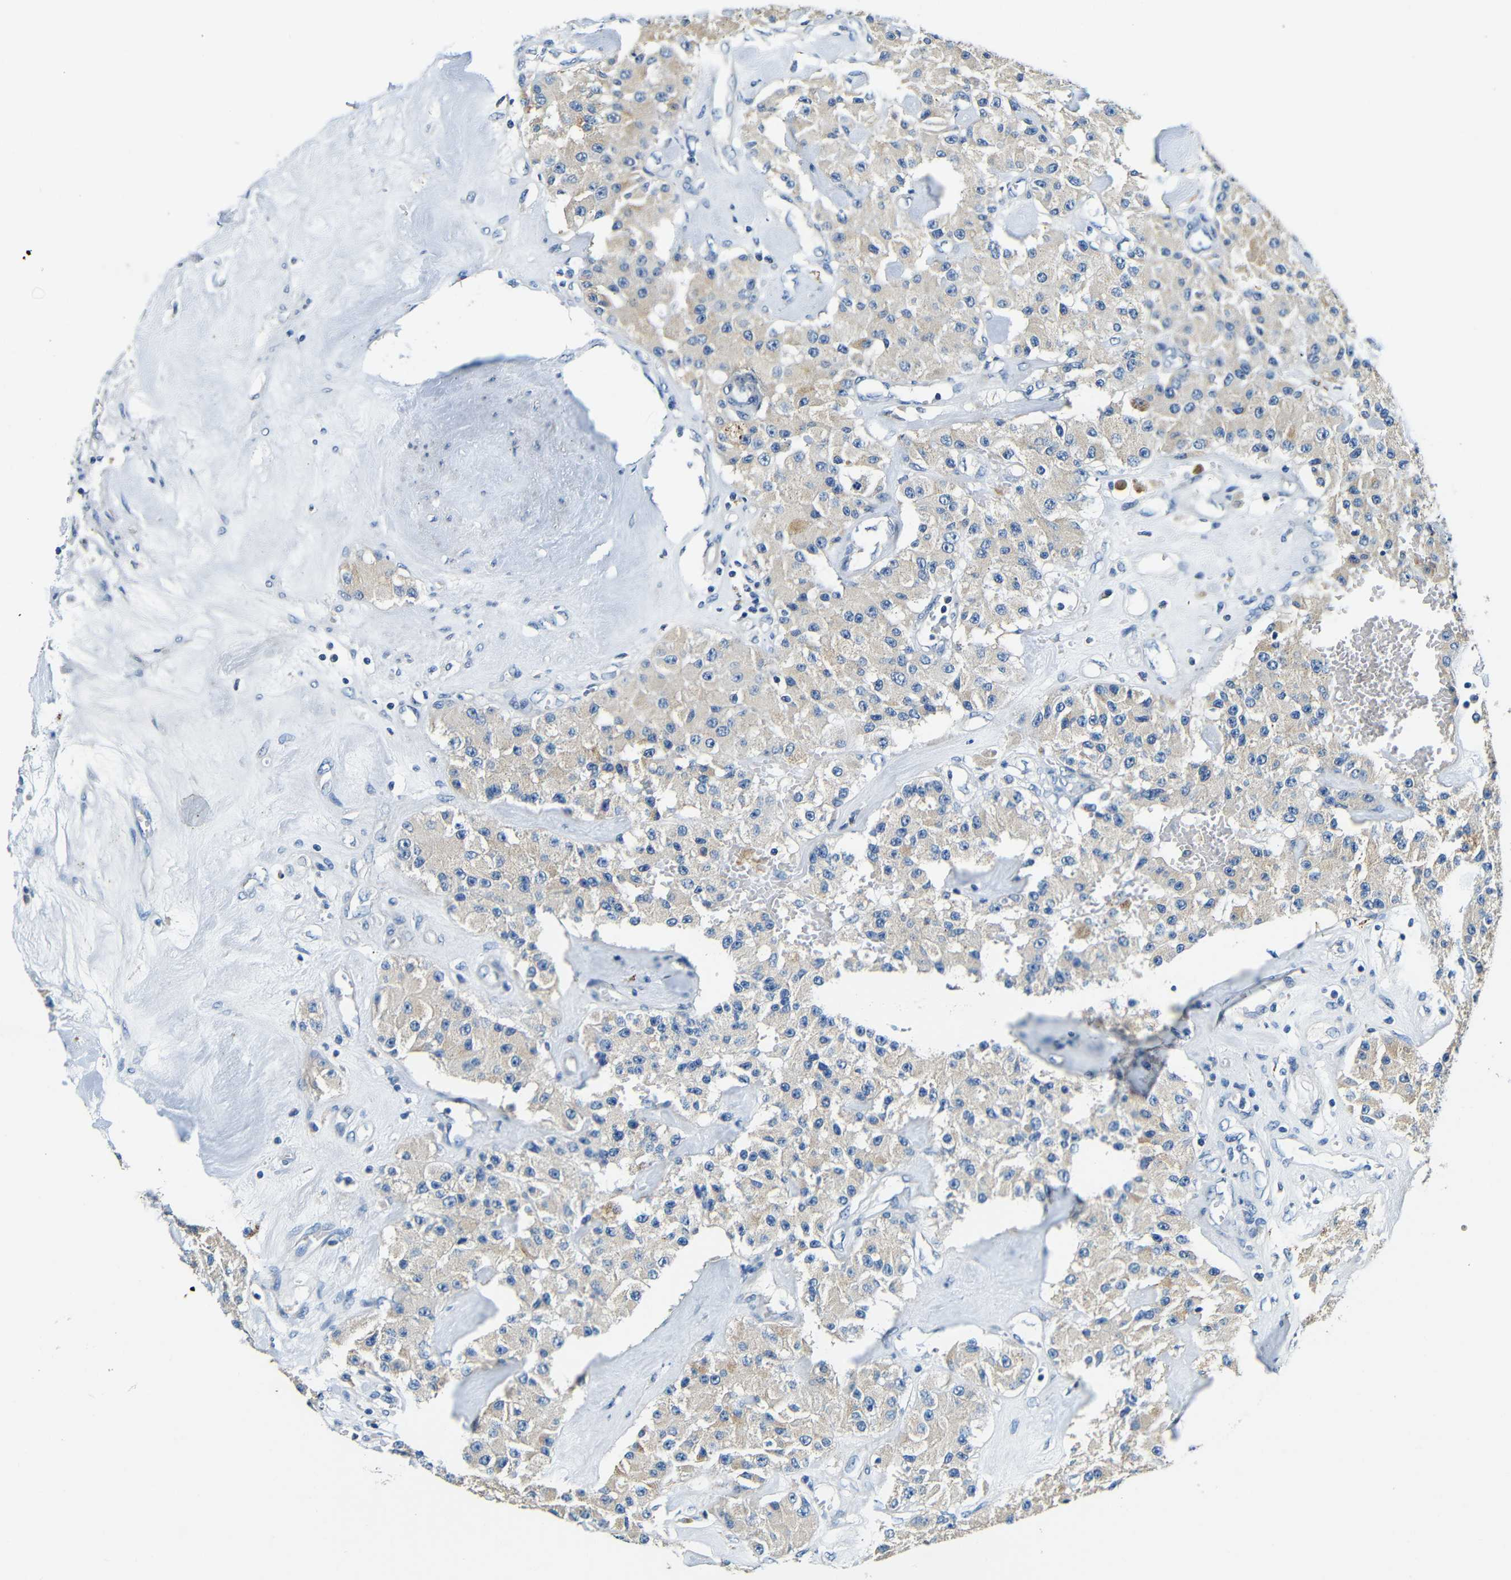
{"staining": {"intensity": "weak", "quantity": "25%-75%", "location": "cytoplasmic/membranous"}, "tissue": "carcinoid", "cell_type": "Tumor cells", "image_type": "cancer", "snomed": [{"axis": "morphology", "description": "Carcinoid, malignant, NOS"}, {"axis": "topography", "description": "Pancreas"}], "caption": "An IHC histopathology image of neoplastic tissue is shown. Protein staining in brown labels weak cytoplasmic/membranous positivity in carcinoid (malignant) within tumor cells.", "gene": "FMO5", "patient": {"sex": "male", "age": 41}}